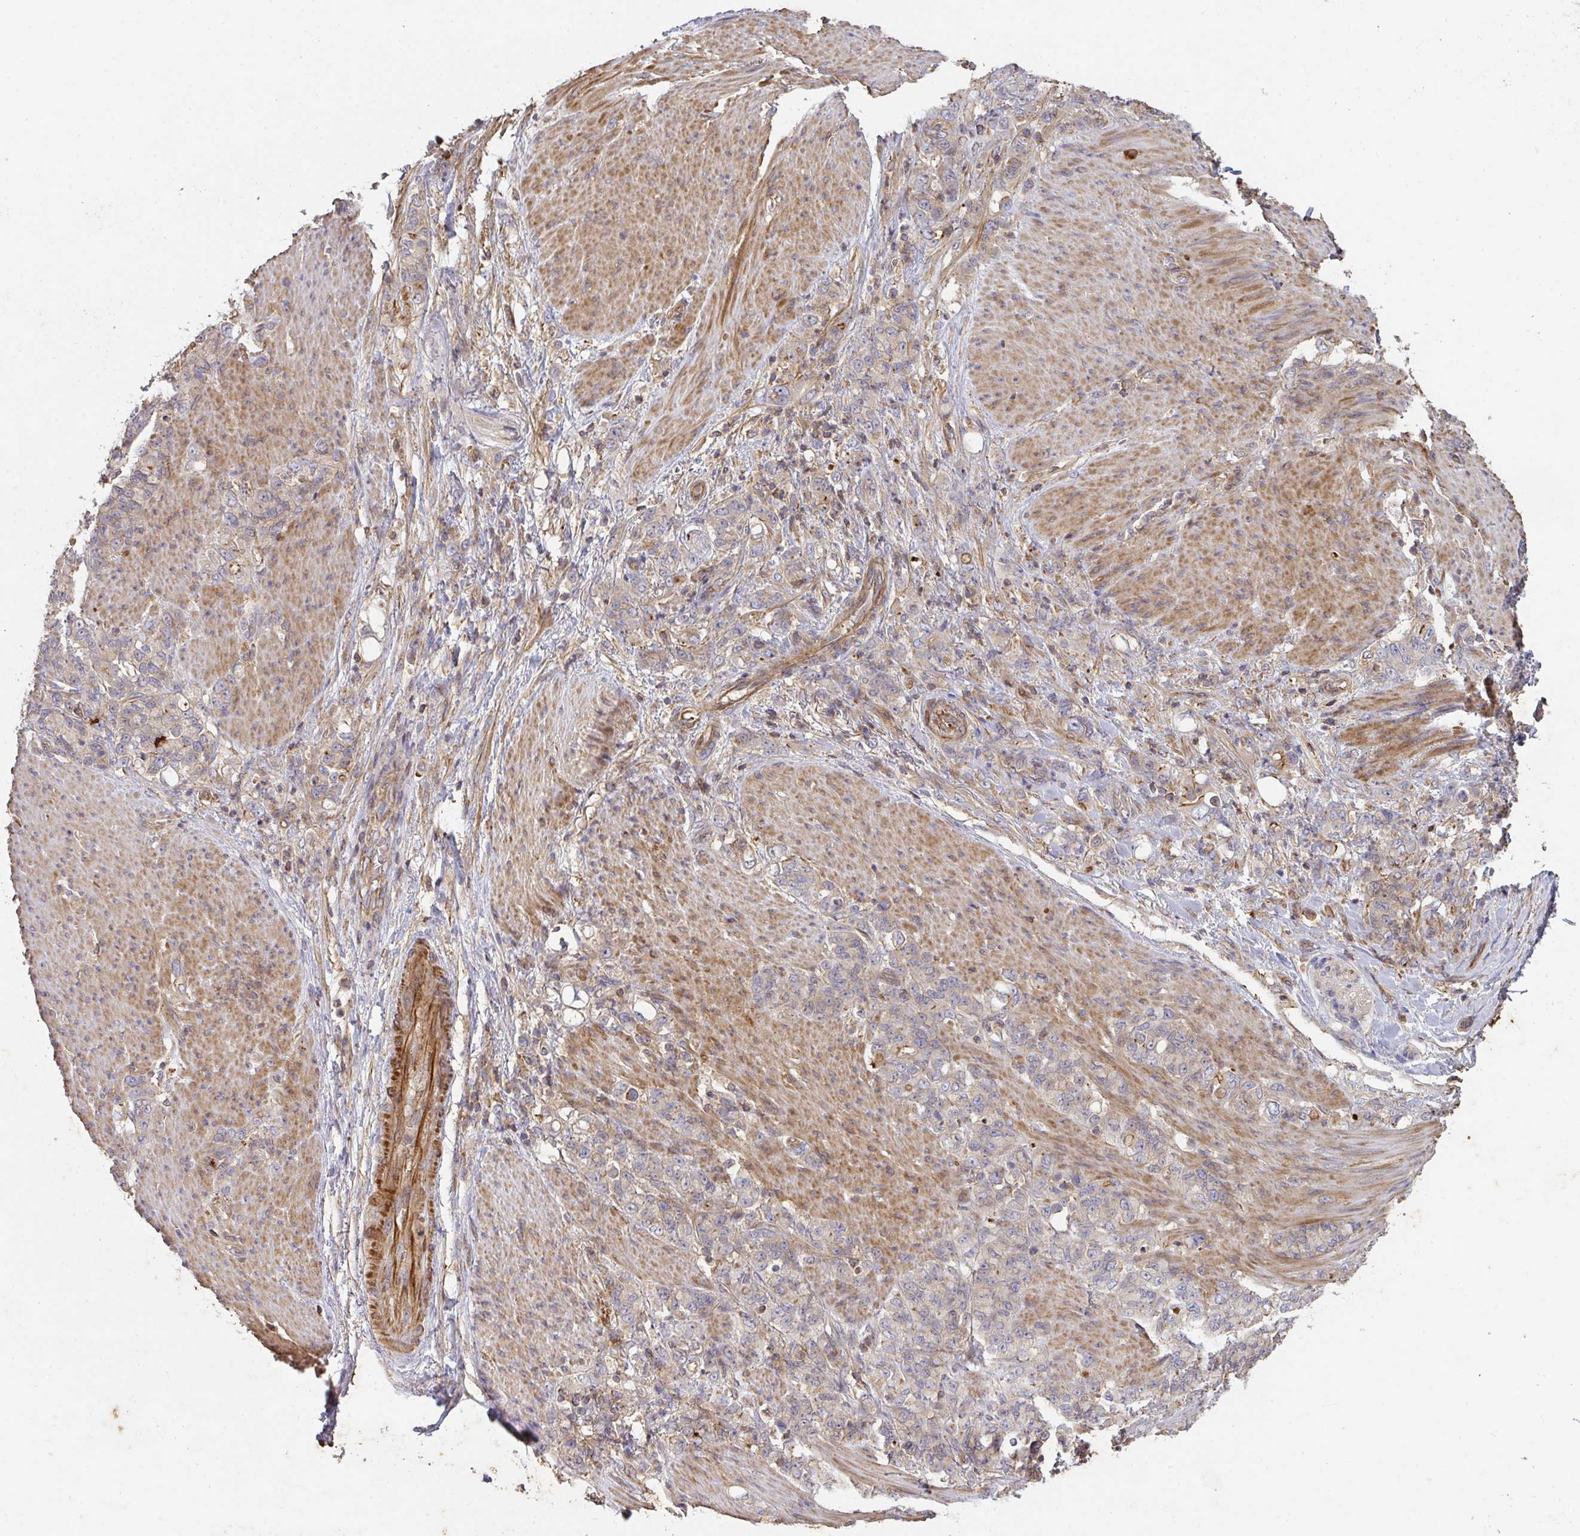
{"staining": {"intensity": "weak", "quantity": ">75%", "location": "cytoplasmic/membranous"}, "tissue": "stomach cancer", "cell_type": "Tumor cells", "image_type": "cancer", "snomed": [{"axis": "morphology", "description": "Adenocarcinoma, NOS"}, {"axis": "topography", "description": "Stomach"}], "caption": "Protein staining of adenocarcinoma (stomach) tissue demonstrates weak cytoplasmic/membranous positivity in approximately >75% of tumor cells.", "gene": "TNMD", "patient": {"sex": "female", "age": 79}}